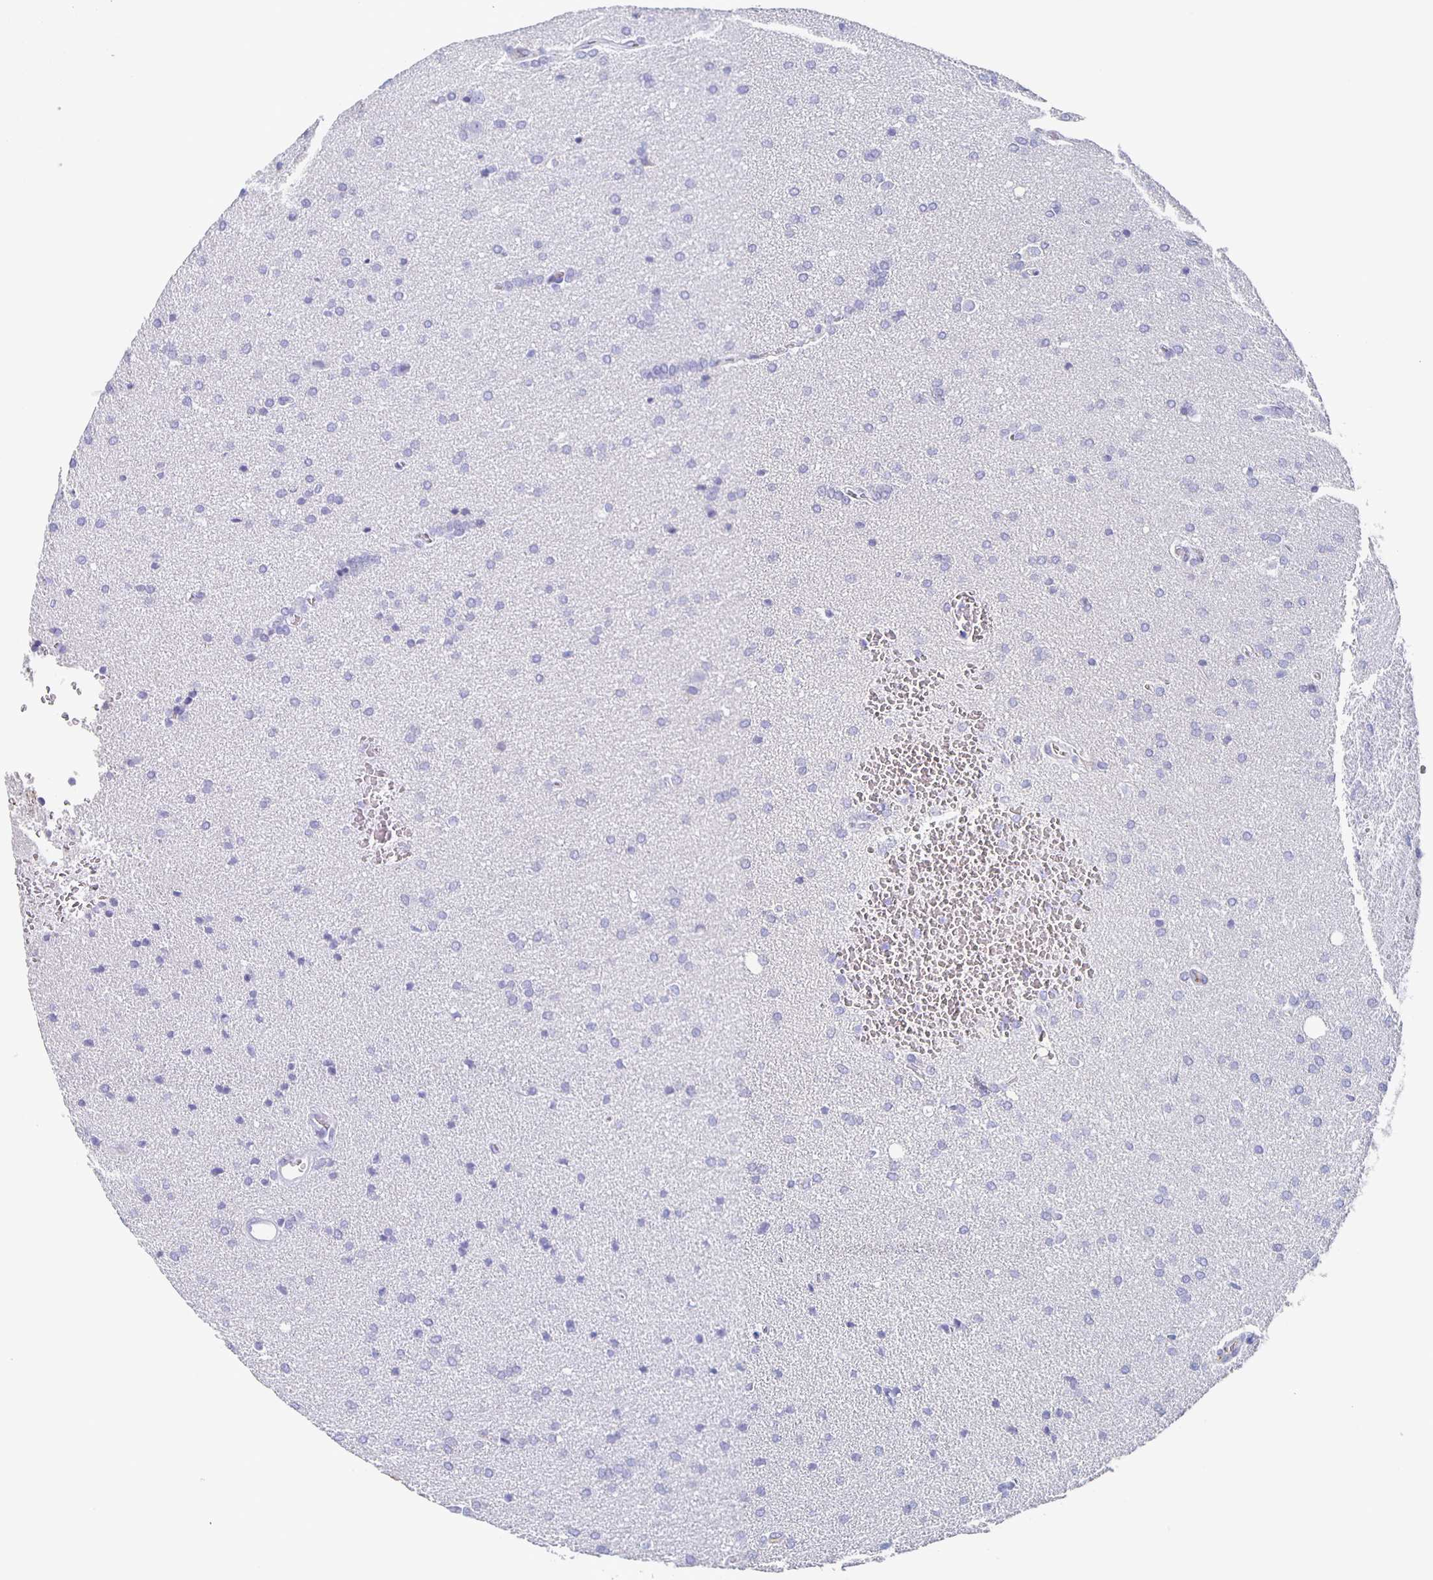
{"staining": {"intensity": "negative", "quantity": "none", "location": "none"}, "tissue": "glioma", "cell_type": "Tumor cells", "image_type": "cancer", "snomed": [{"axis": "morphology", "description": "Glioma, malignant, Low grade"}, {"axis": "topography", "description": "Brain"}], "caption": "DAB immunohistochemical staining of human malignant low-grade glioma demonstrates no significant positivity in tumor cells.", "gene": "FGA", "patient": {"sex": "female", "age": 34}}